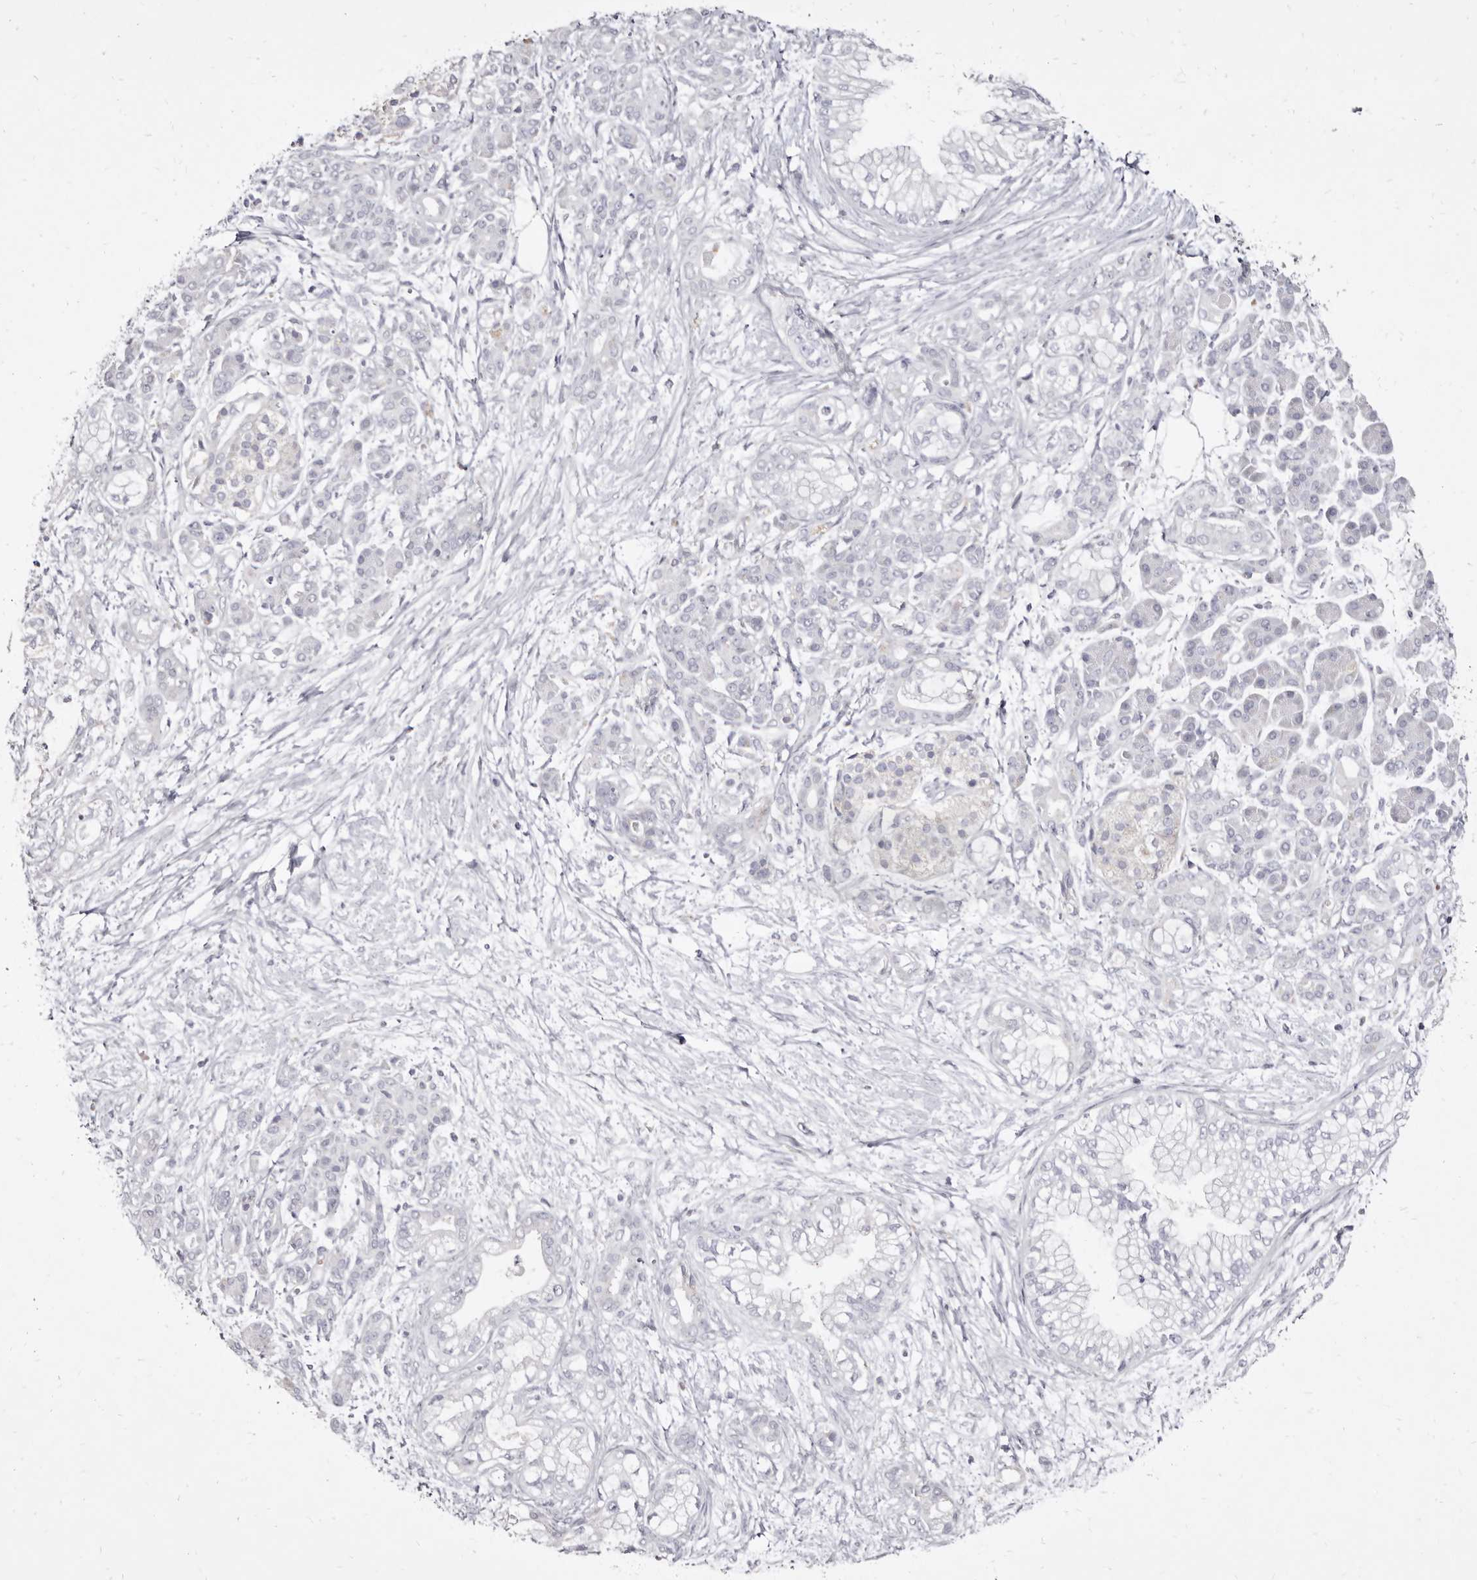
{"staining": {"intensity": "negative", "quantity": "none", "location": "none"}, "tissue": "pancreatic cancer", "cell_type": "Tumor cells", "image_type": "cancer", "snomed": [{"axis": "morphology", "description": "Adenocarcinoma, NOS"}, {"axis": "topography", "description": "Pancreas"}], "caption": "The image demonstrates no staining of tumor cells in adenocarcinoma (pancreatic).", "gene": "CYP2E1", "patient": {"sex": "male", "age": 68}}